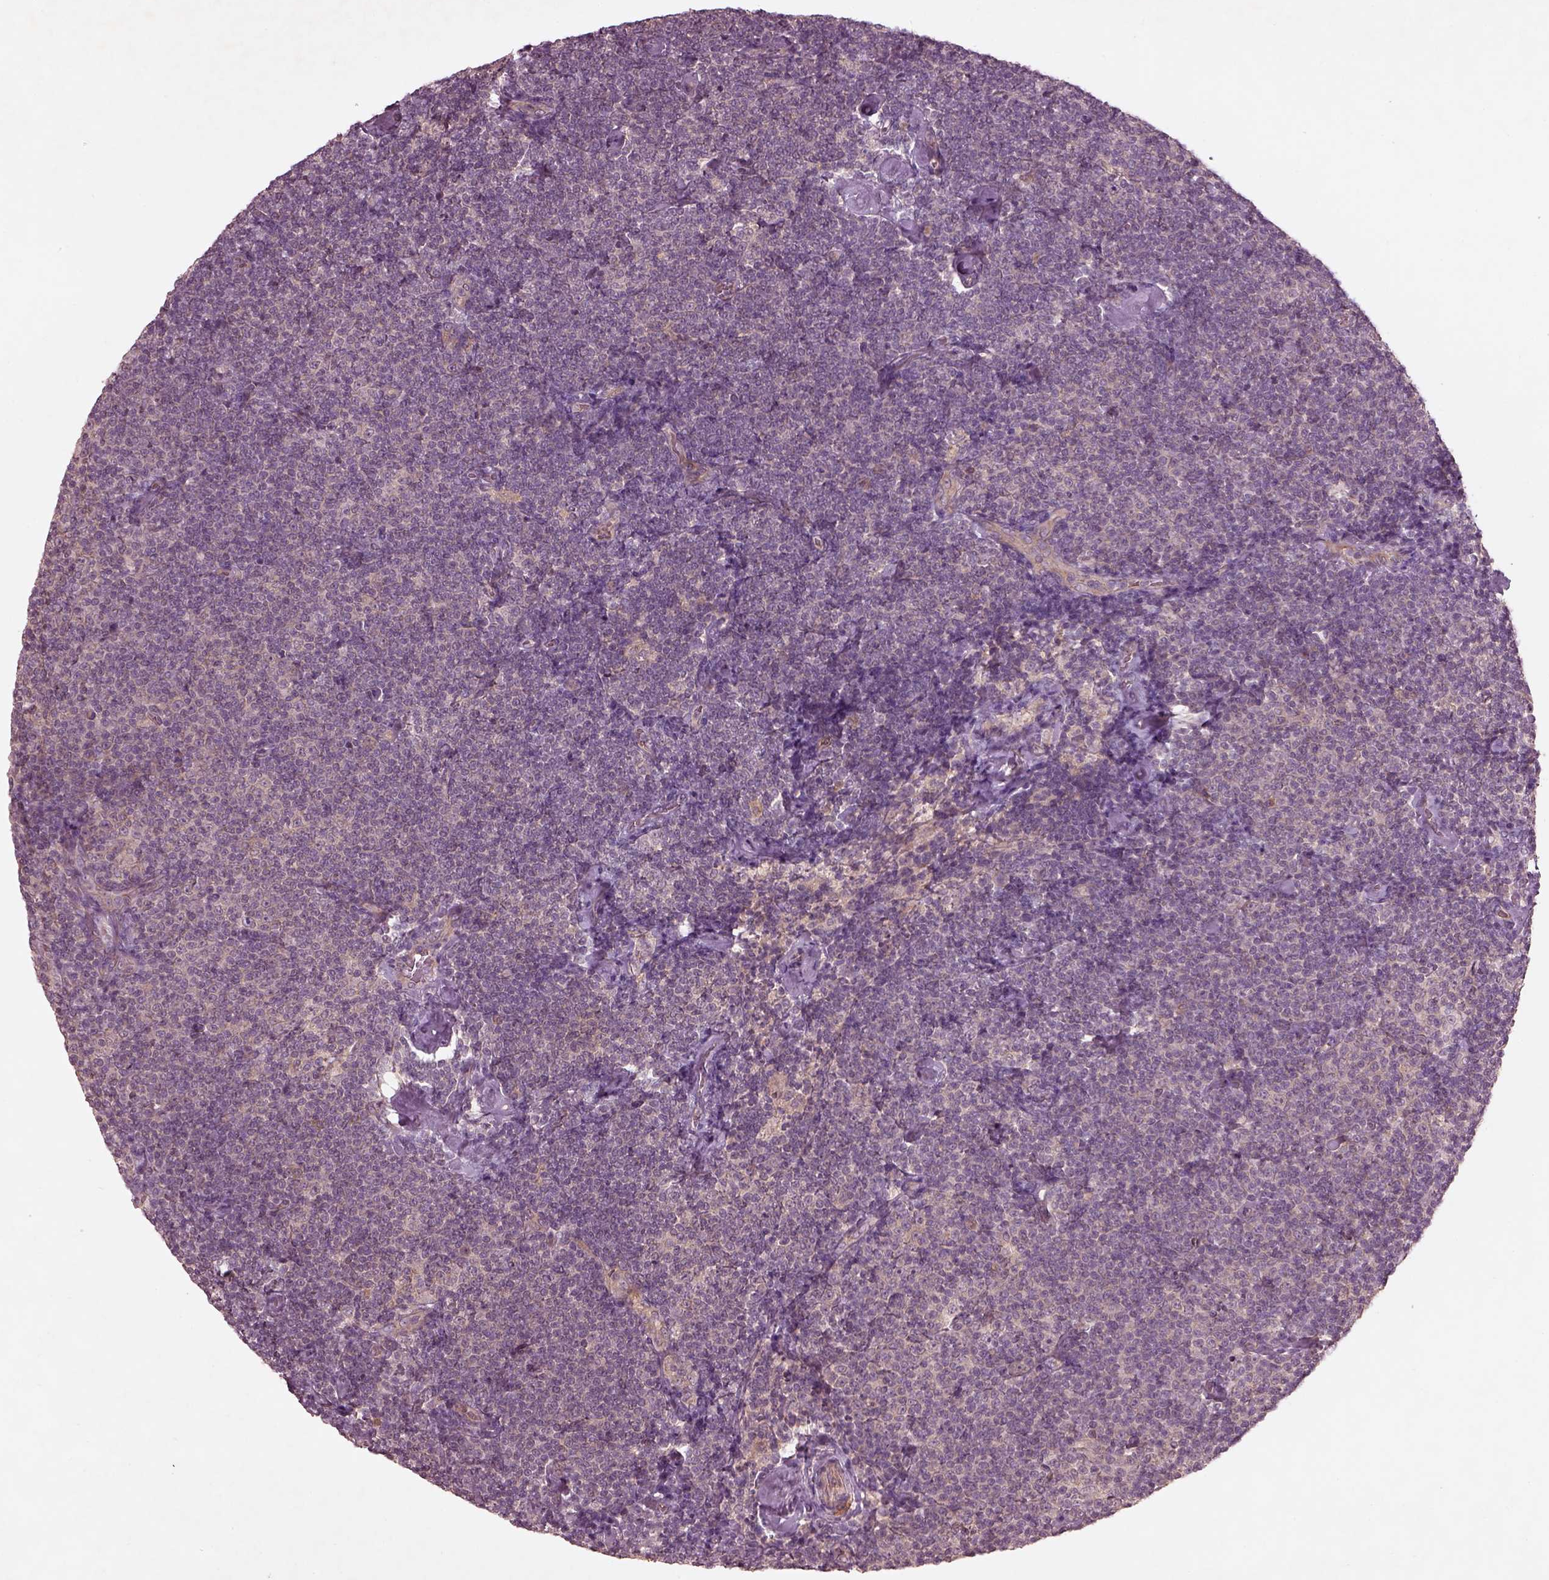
{"staining": {"intensity": "negative", "quantity": "none", "location": "none"}, "tissue": "lymphoma", "cell_type": "Tumor cells", "image_type": "cancer", "snomed": [{"axis": "morphology", "description": "Malignant lymphoma, non-Hodgkin's type, Low grade"}, {"axis": "topography", "description": "Lymph node"}], "caption": "IHC of human malignant lymphoma, non-Hodgkin's type (low-grade) exhibits no staining in tumor cells.", "gene": "FAM234A", "patient": {"sex": "male", "age": 81}}